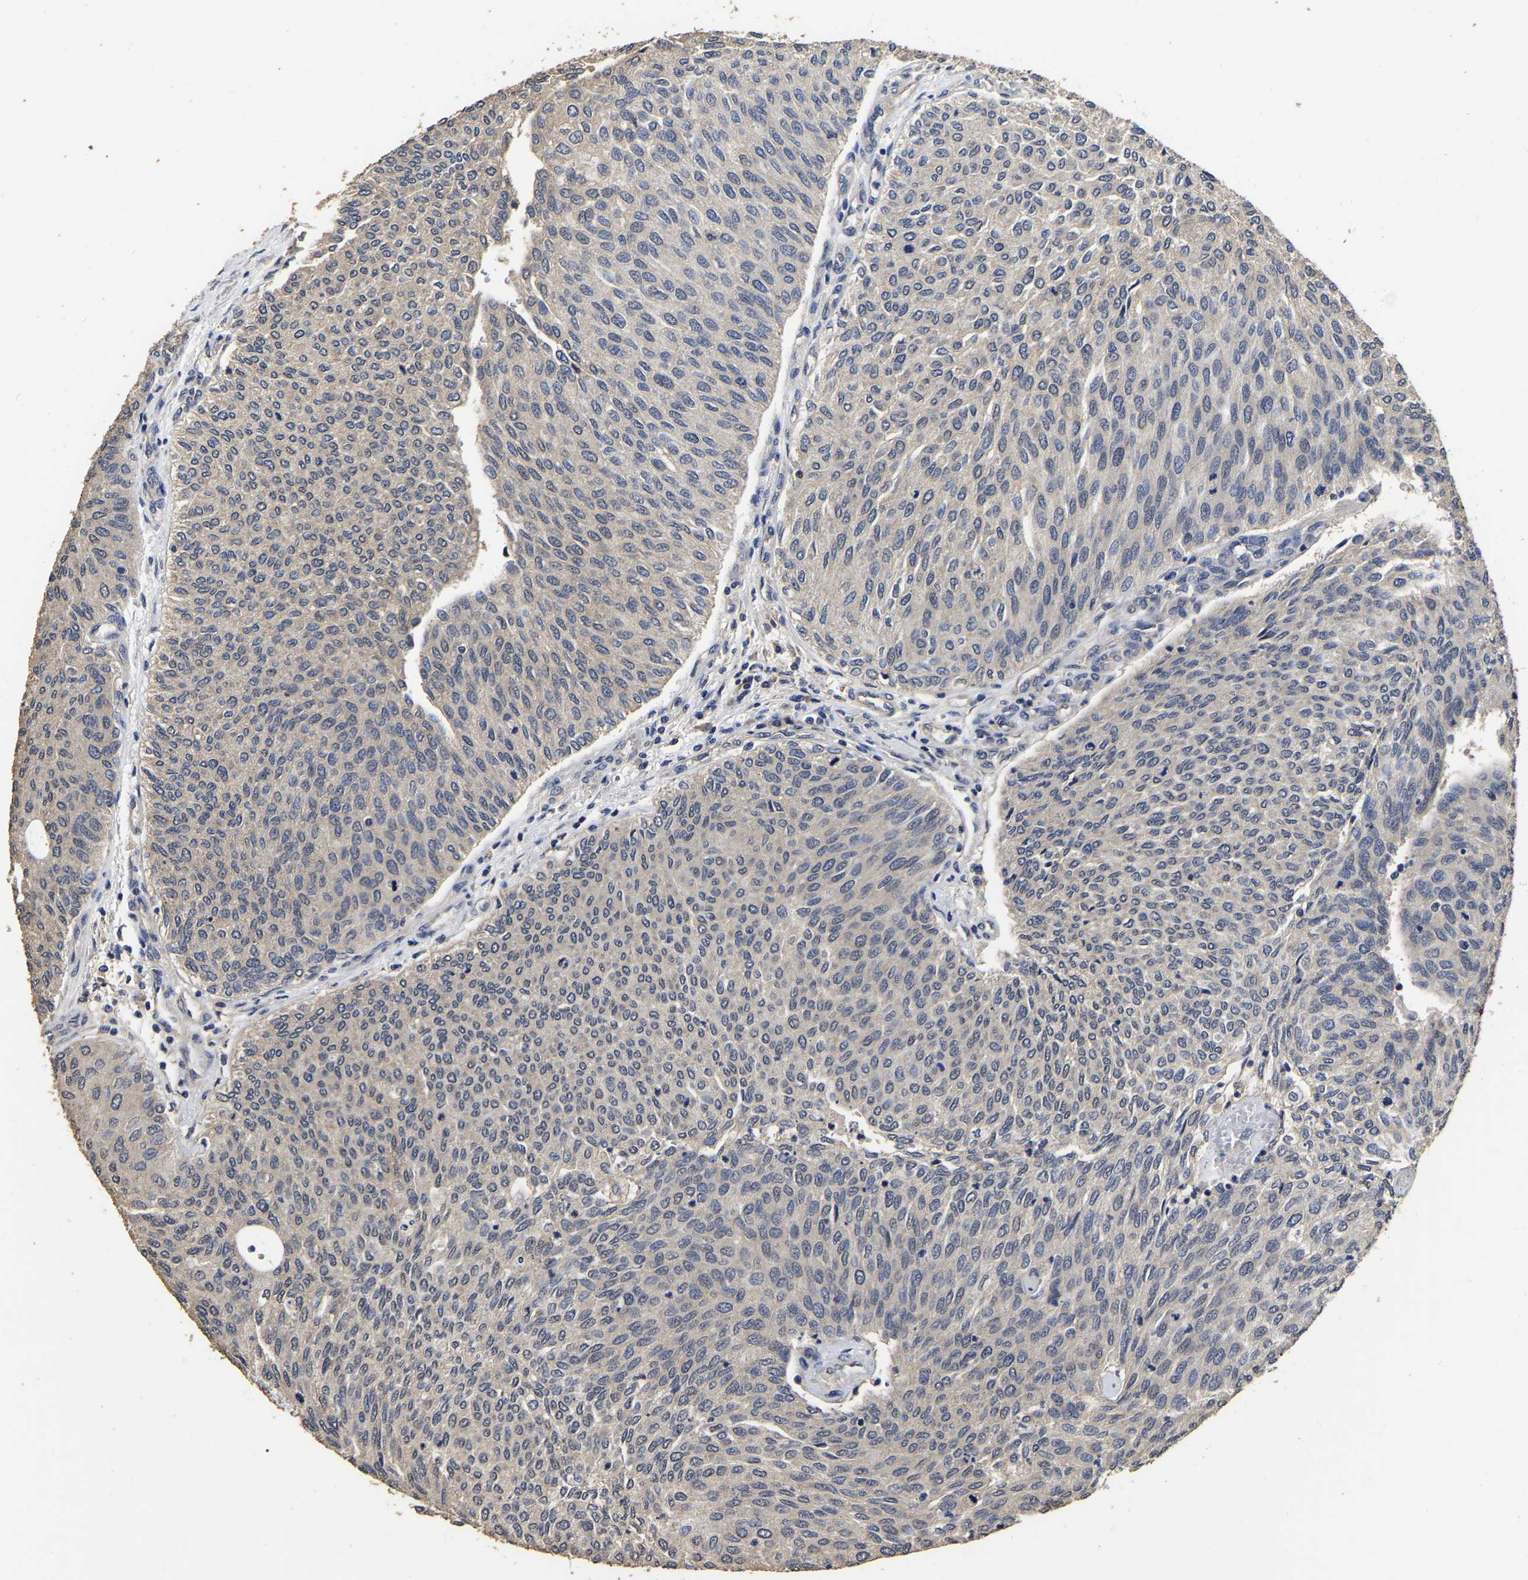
{"staining": {"intensity": "weak", "quantity": "25%-75%", "location": "cytoplasmic/membranous"}, "tissue": "urothelial cancer", "cell_type": "Tumor cells", "image_type": "cancer", "snomed": [{"axis": "morphology", "description": "Urothelial carcinoma, Low grade"}, {"axis": "topography", "description": "Urinary bladder"}], "caption": "A histopathology image of urothelial cancer stained for a protein demonstrates weak cytoplasmic/membranous brown staining in tumor cells.", "gene": "STK32C", "patient": {"sex": "female", "age": 79}}